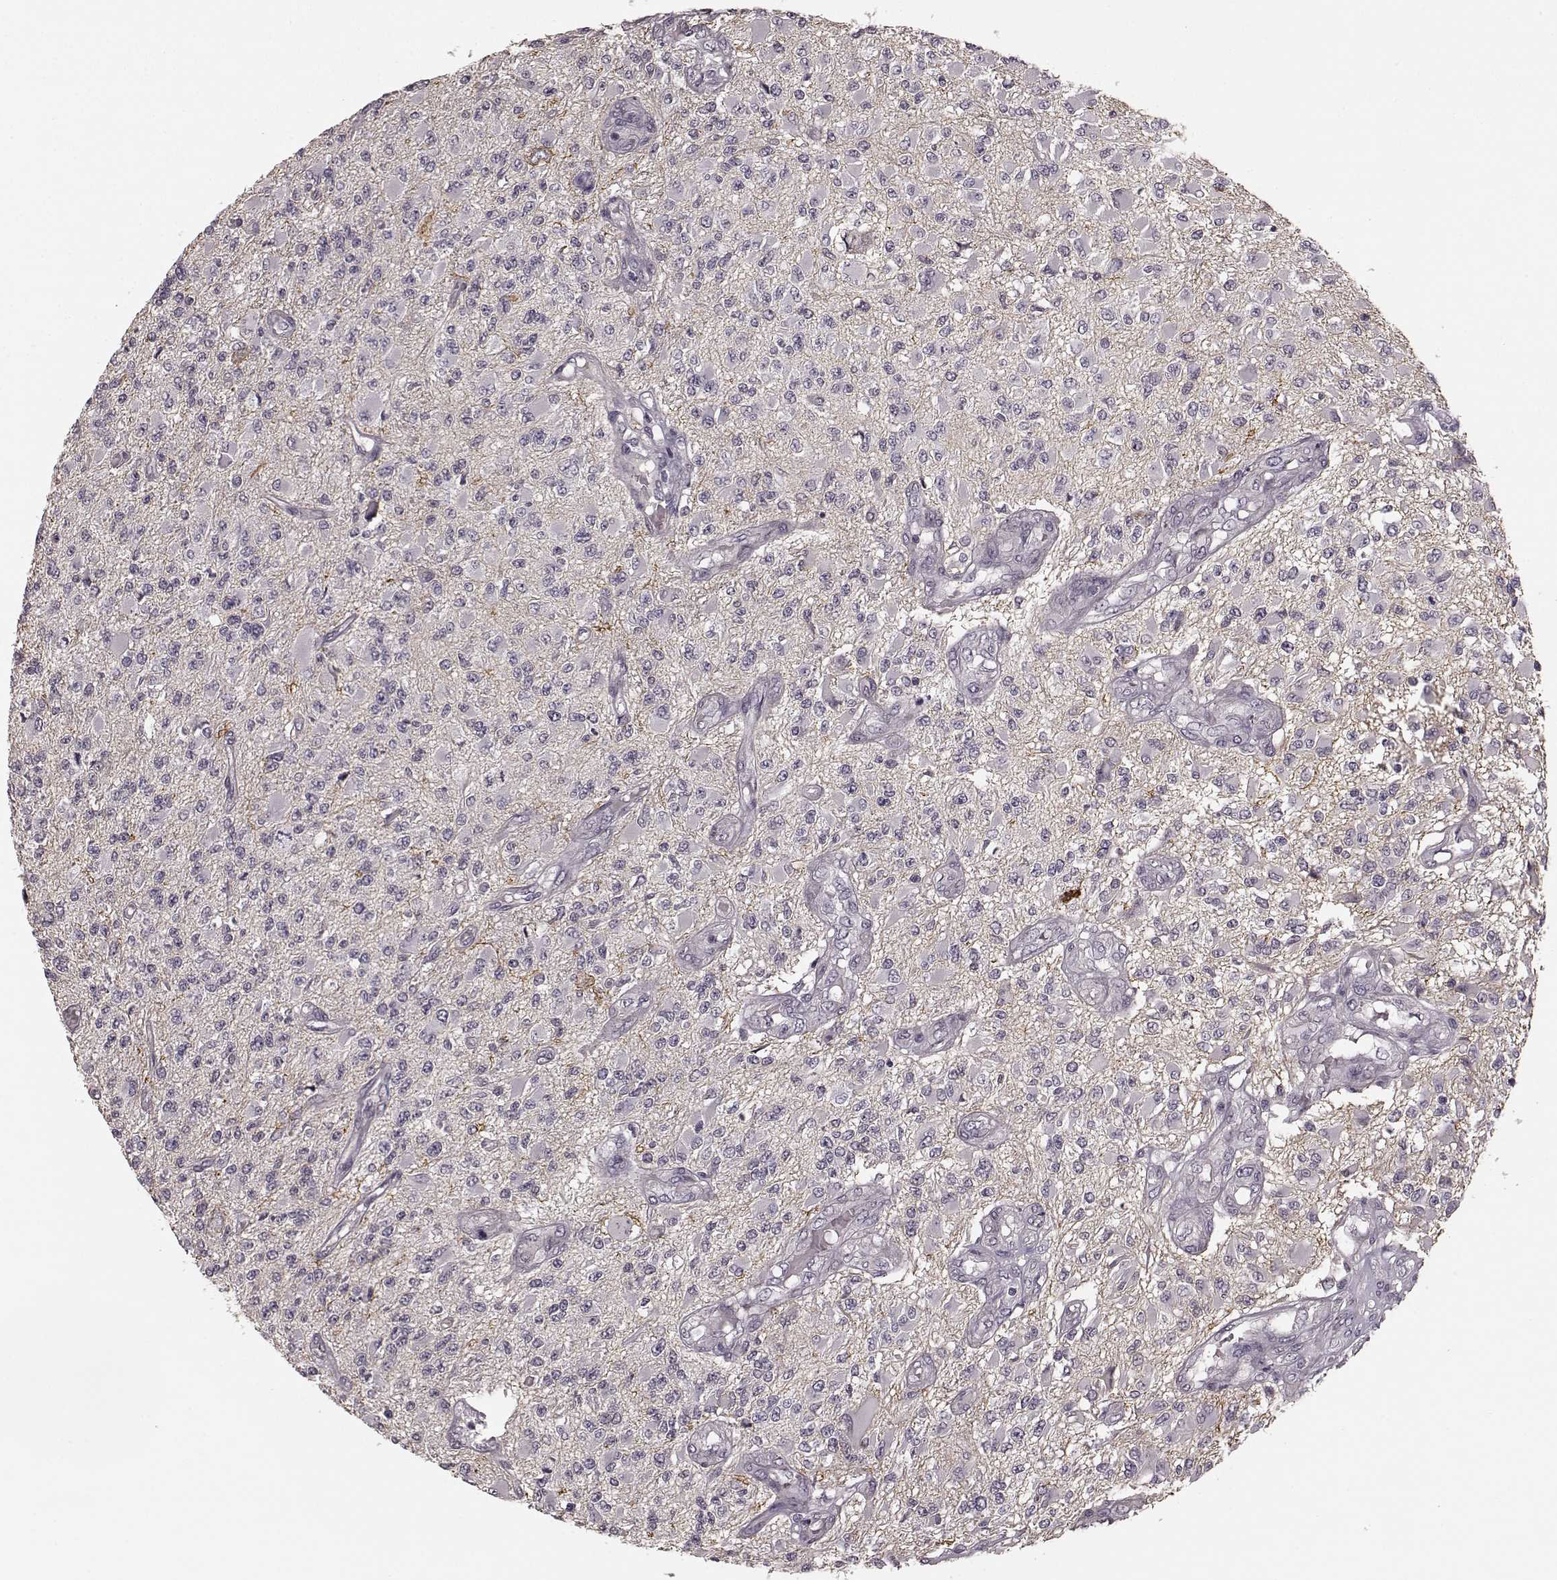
{"staining": {"intensity": "negative", "quantity": "none", "location": "none"}, "tissue": "glioma", "cell_type": "Tumor cells", "image_type": "cancer", "snomed": [{"axis": "morphology", "description": "Glioma, malignant, High grade"}, {"axis": "topography", "description": "Brain"}], "caption": "There is no significant staining in tumor cells of glioma.", "gene": "PRKCE", "patient": {"sex": "female", "age": 63}}